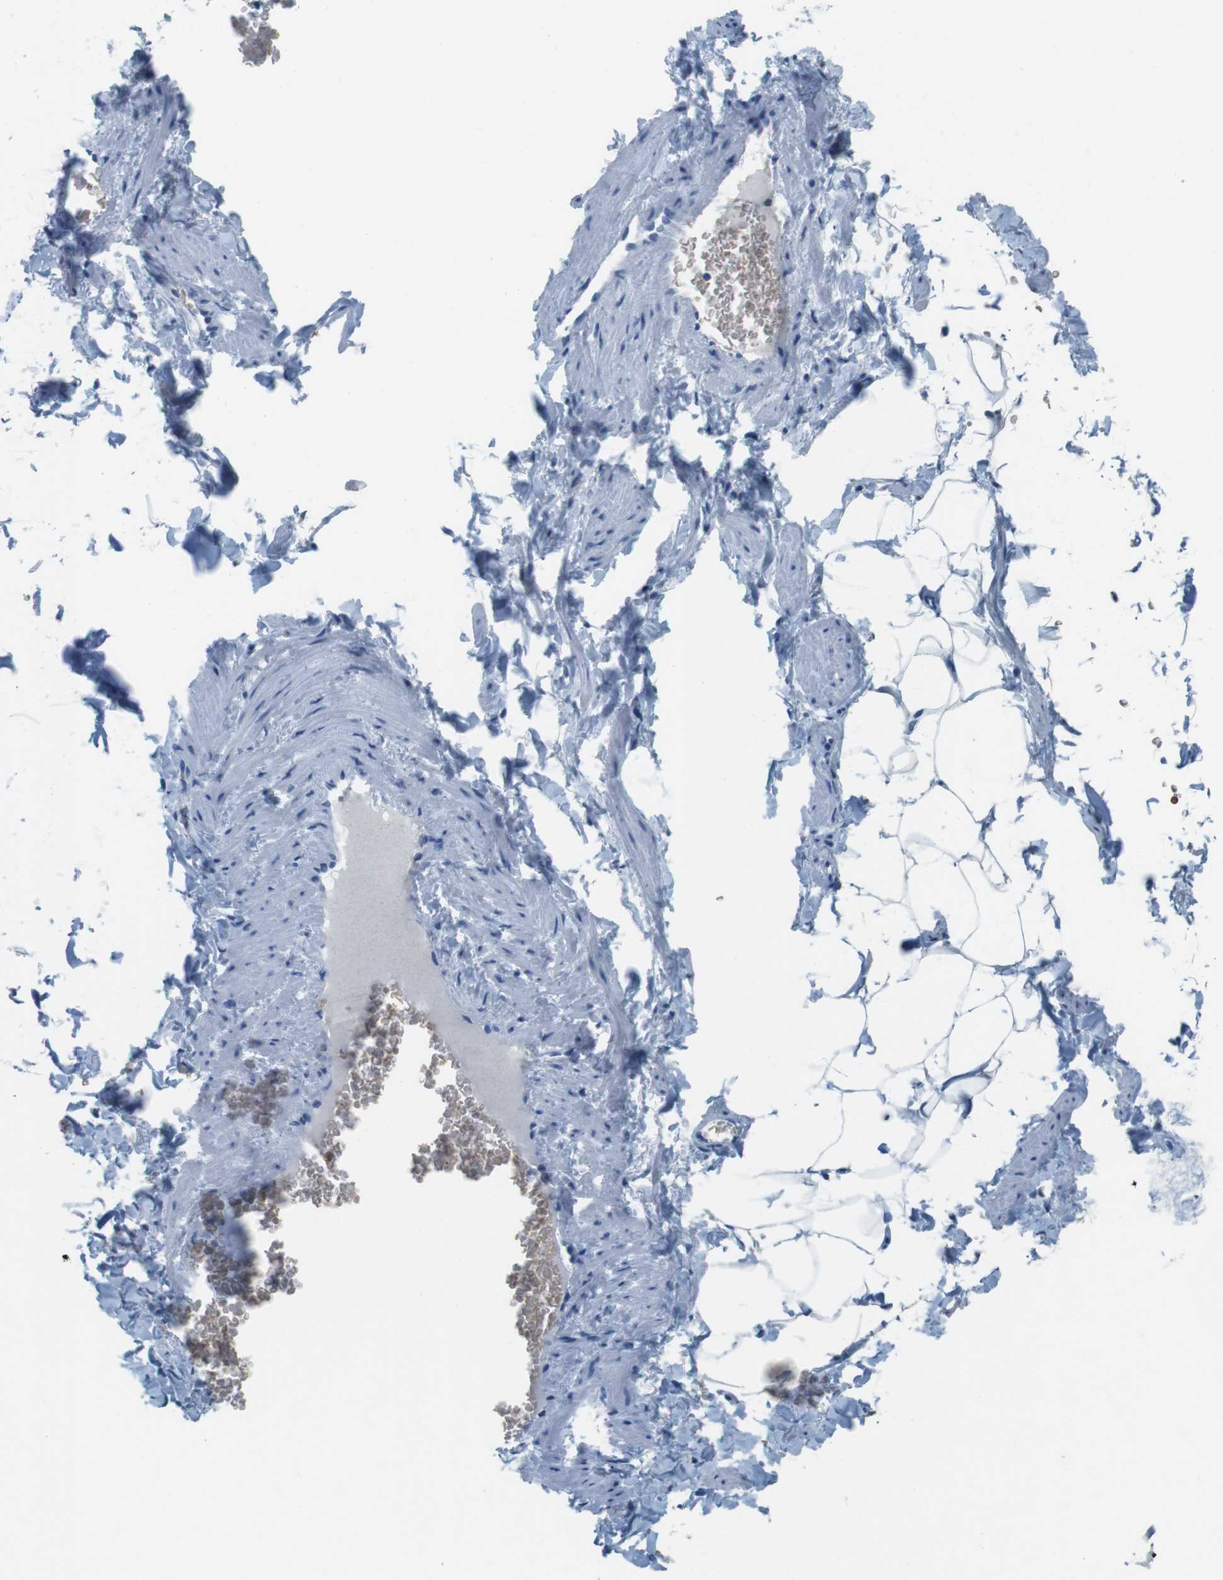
{"staining": {"intensity": "negative", "quantity": "none", "location": "none"}, "tissue": "adipose tissue", "cell_type": "Adipocytes", "image_type": "normal", "snomed": [{"axis": "morphology", "description": "Normal tissue, NOS"}, {"axis": "topography", "description": "Vascular tissue"}], "caption": "An image of adipose tissue stained for a protein demonstrates no brown staining in adipocytes.", "gene": "TFAP2C", "patient": {"sex": "male", "age": 41}}